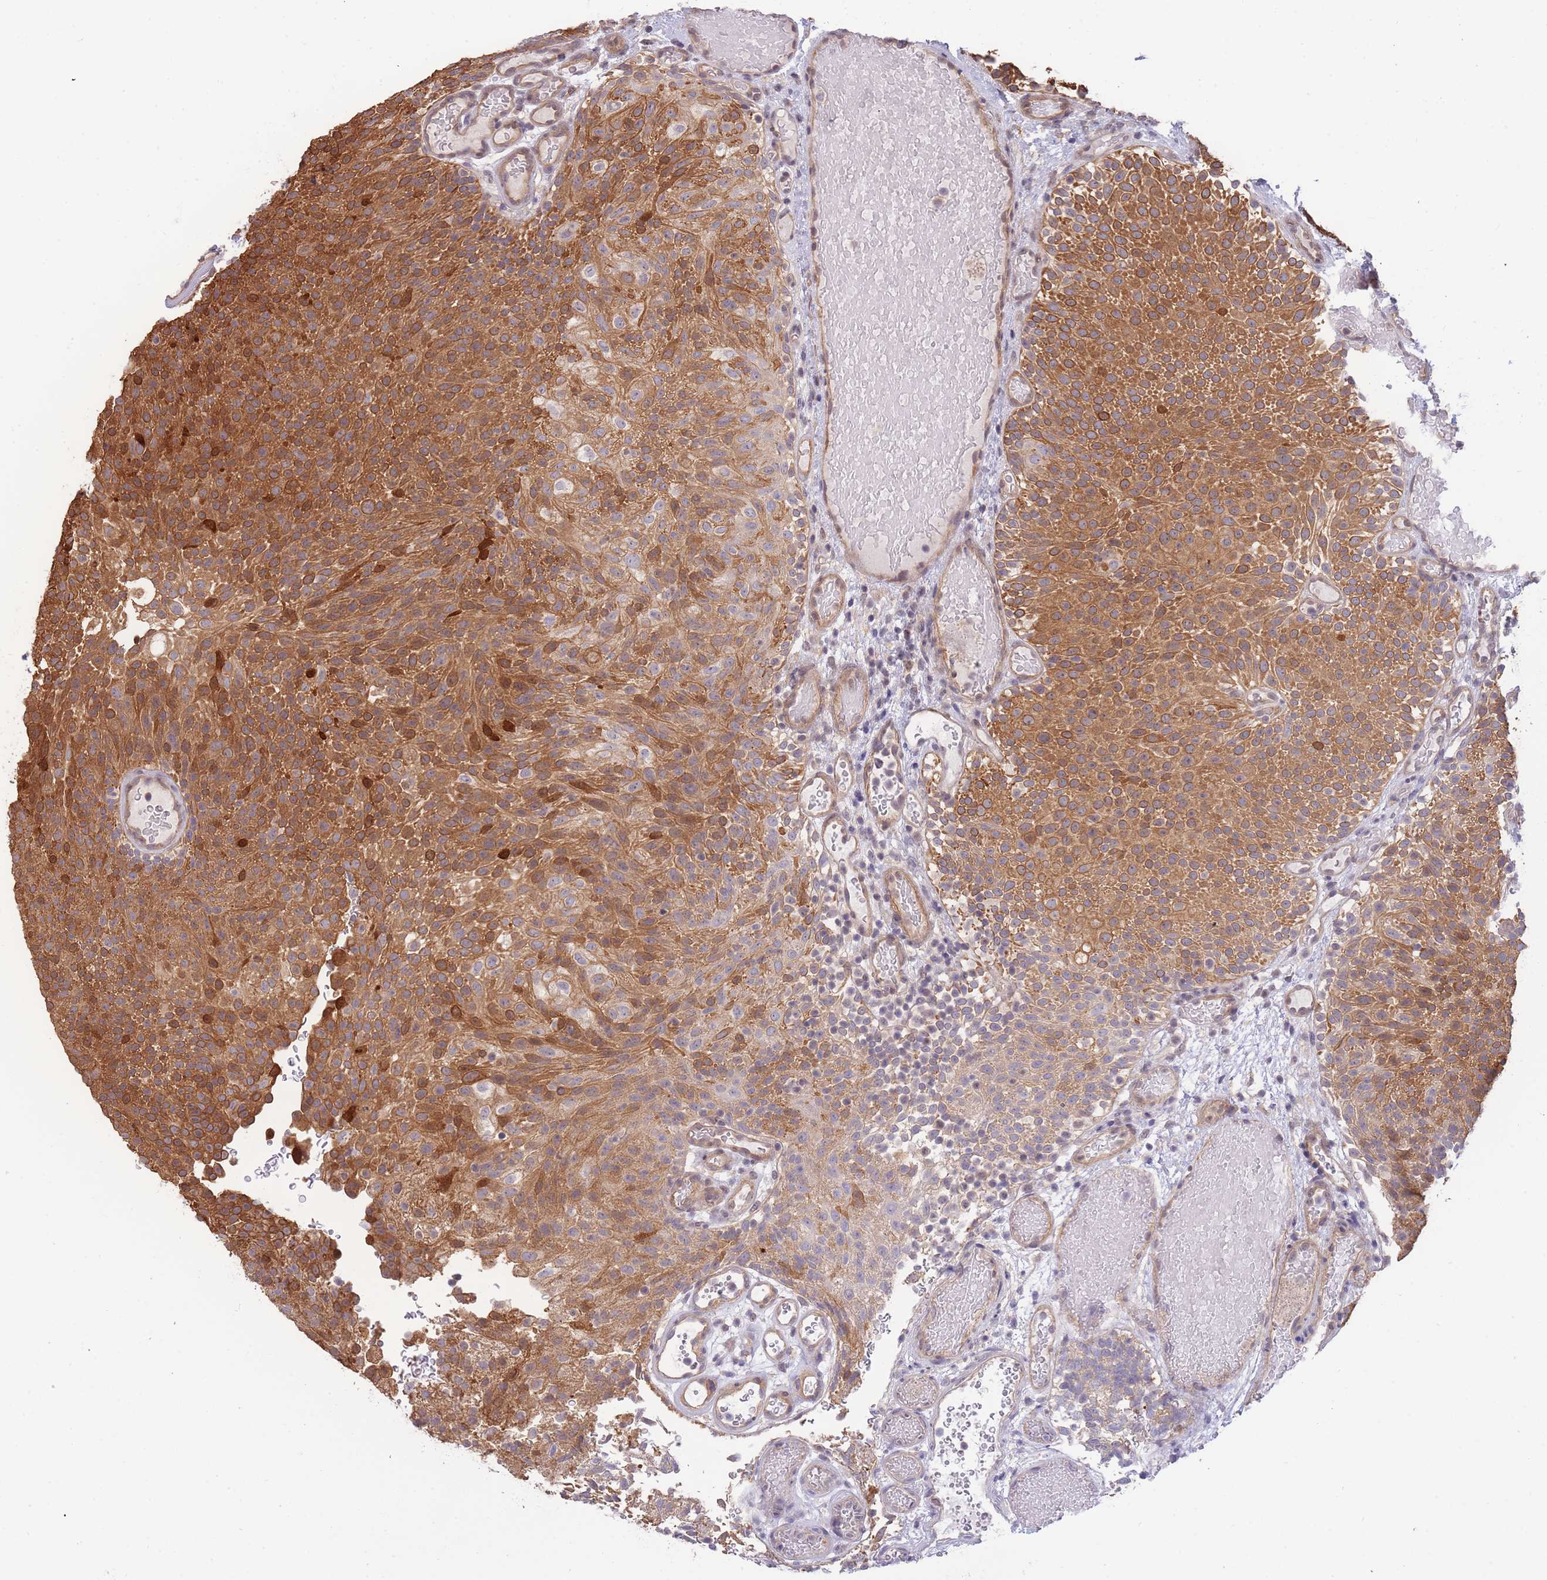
{"staining": {"intensity": "moderate", "quantity": ">75%", "location": "cytoplasmic/membranous"}, "tissue": "urothelial cancer", "cell_type": "Tumor cells", "image_type": "cancer", "snomed": [{"axis": "morphology", "description": "Urothelial carcinoma, Low grade"}, {"axis": "topography", "description": "Urinary bladder"}], "caption": "Urothelial carcinoma (low-grade) stained for a protein (brown) reveals moderate cytoplasmic/membranous positive positivity in about >75% of tumor cells.", "gene": "SMC6", "patient": {"sex": "male", "age": 78}}